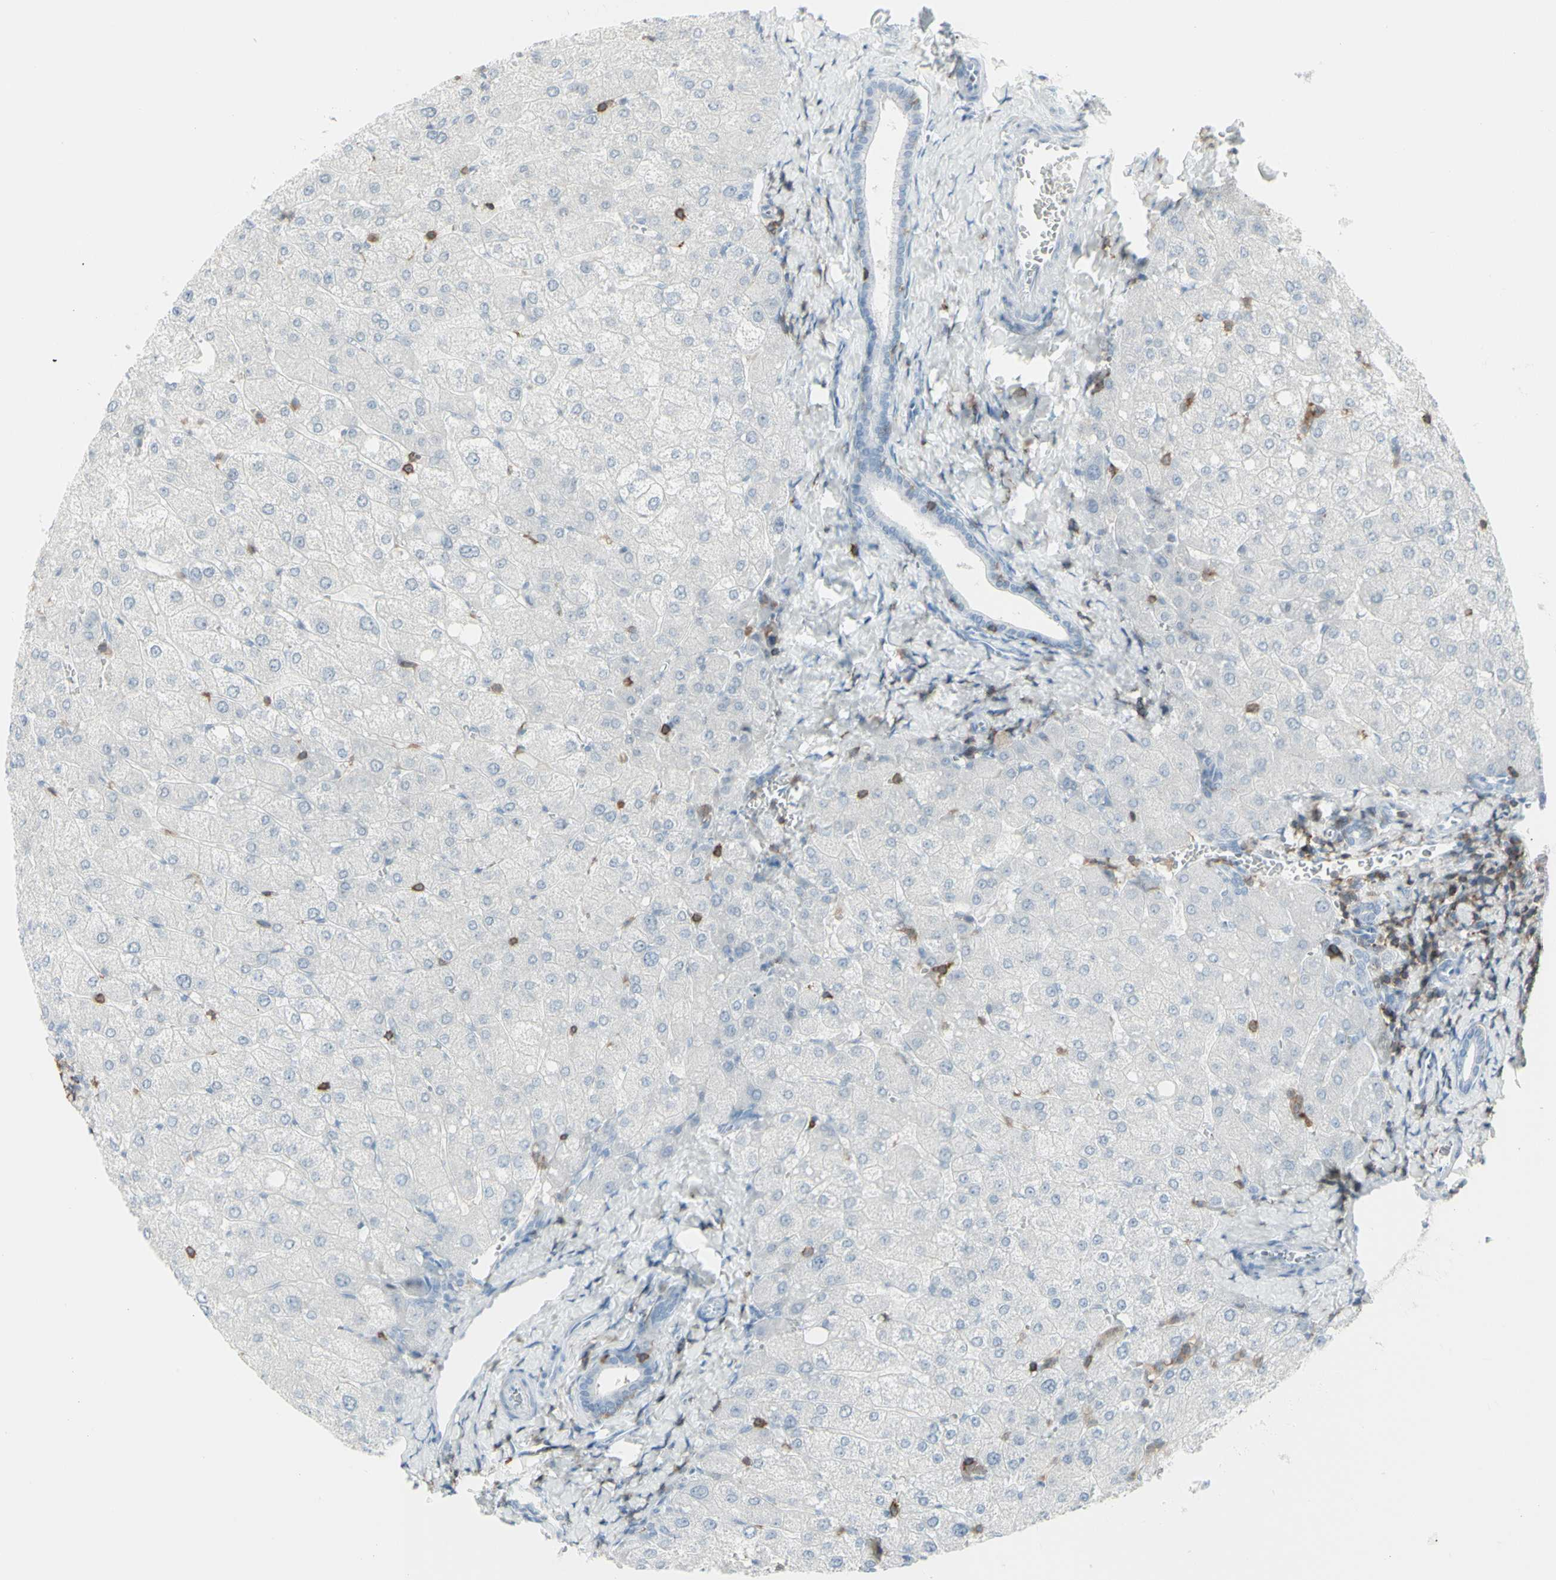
{"staining": {"intensity": "negative", "quantity": "none", "location": "none"}, "tissue": "liver", "cell_type": "Cholangiocytes", "image_type": "normal", "snomed": [{"axis": "morphology", "description": "Normal tissue, NOS"}, {"axis": "topography", "description": "Liver"}], "caption": "There is no significant expression in cholangiocytes of liver. (DAB (3,3'-diaminobenzidine) immunohistochemistry visualized using brightfield microscopy, high magnification).", "gene": "NRG1", "patient": {"sex": "male", "age": 55}}